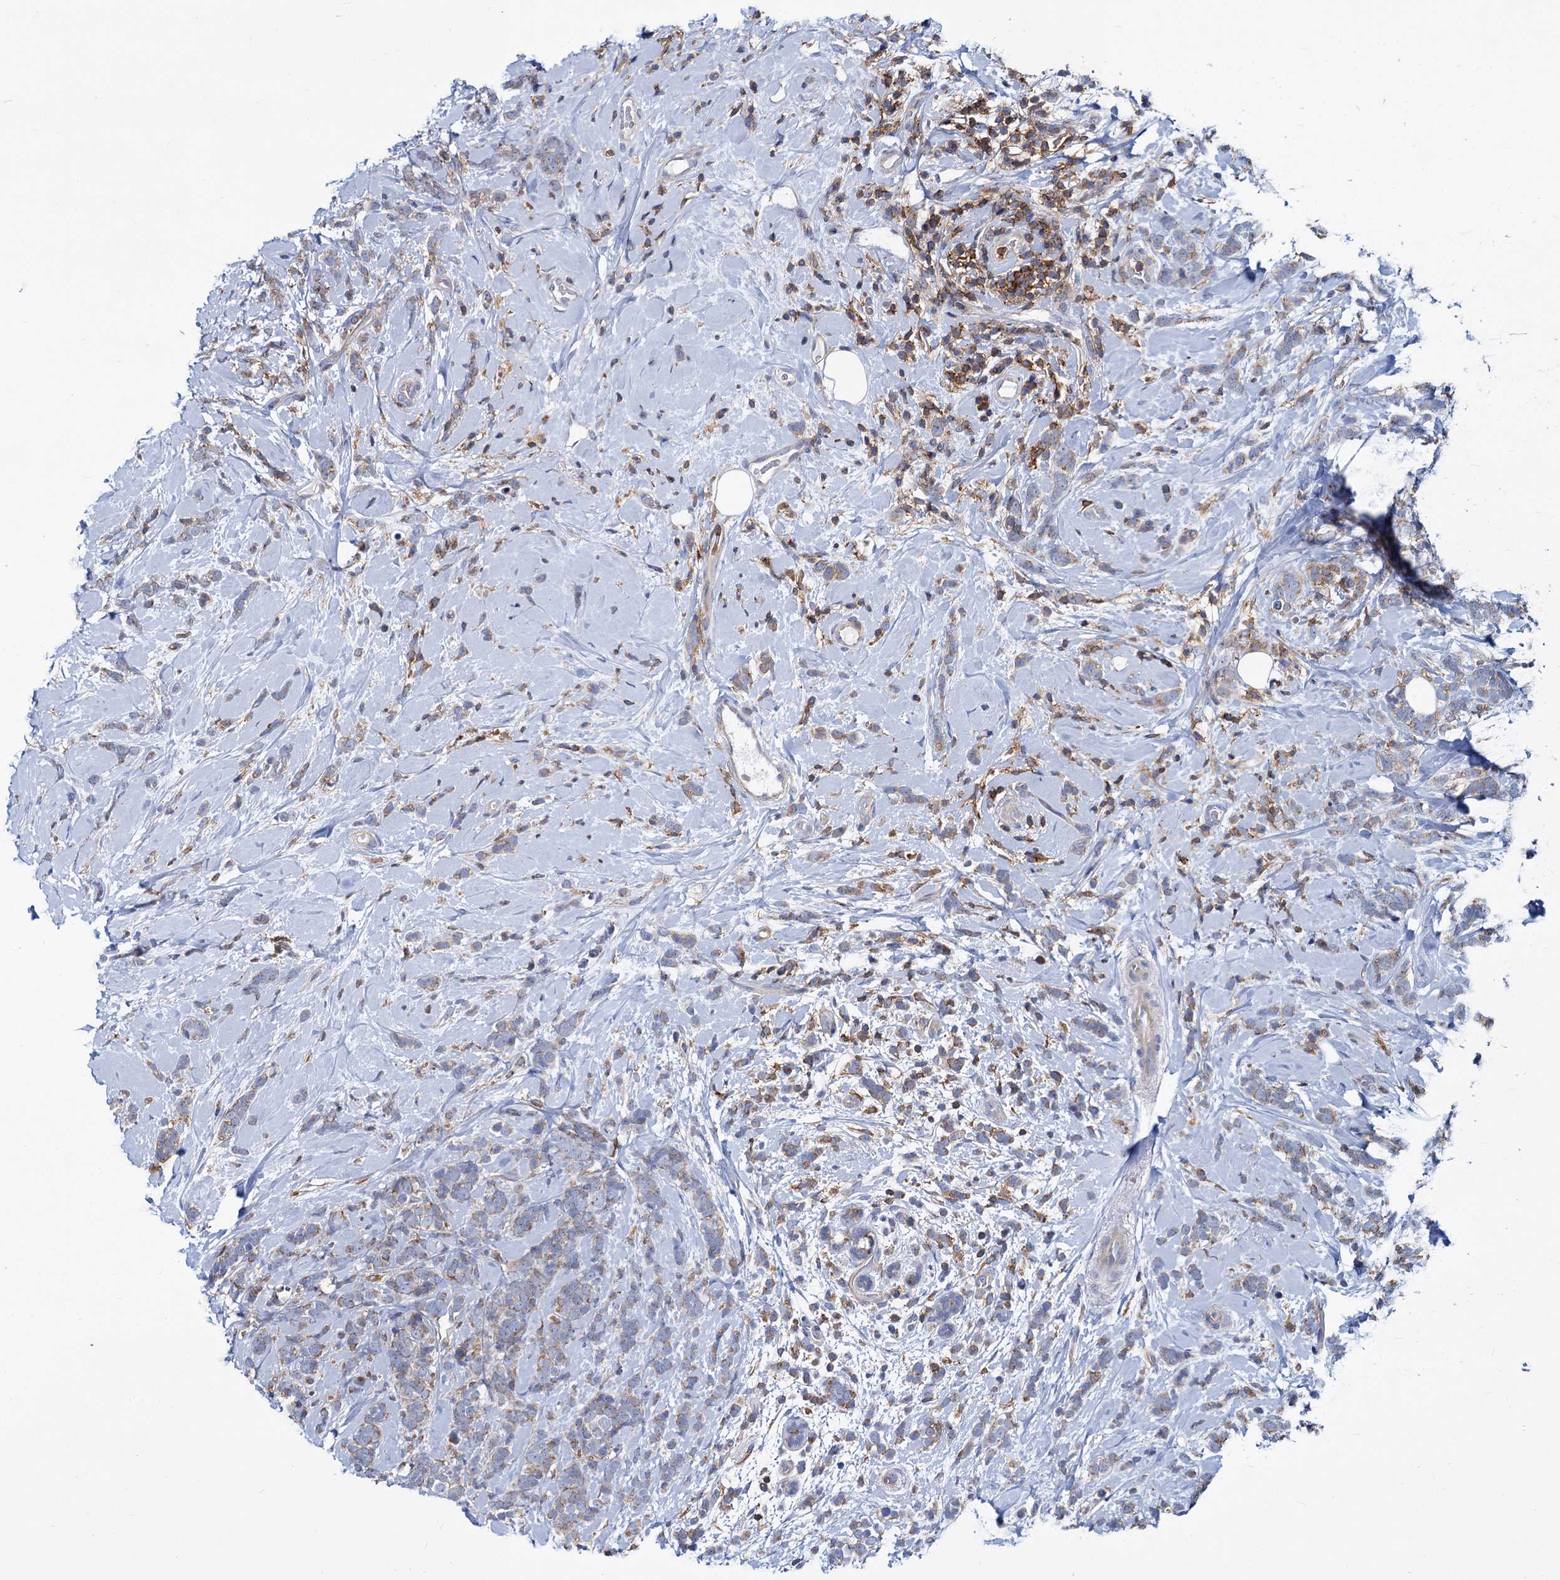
{"staining": {"intensity": "weak", "quantity": "25%-75%", "location": "cytoplasmic/membranous"}, "tissue": "breast cancer", "cell_type": "Tumor cells", "image_type": "cancer", "snomed": [{"axis": "morphology", "description": "Lobular carcinoma"}, {"axis": "topography", "description": "Breast"}], "caption": "Breast cancer stained for a protein displays weak cytoplasmic/membranous positivity in tumor cells. The staining is performed using DAB brown chromogen to label protein expression. The nuclei are counter-stained blue using hematoxylin.", "gene": "LRCH4", "patient": {"sex": "female", "age": 58}}